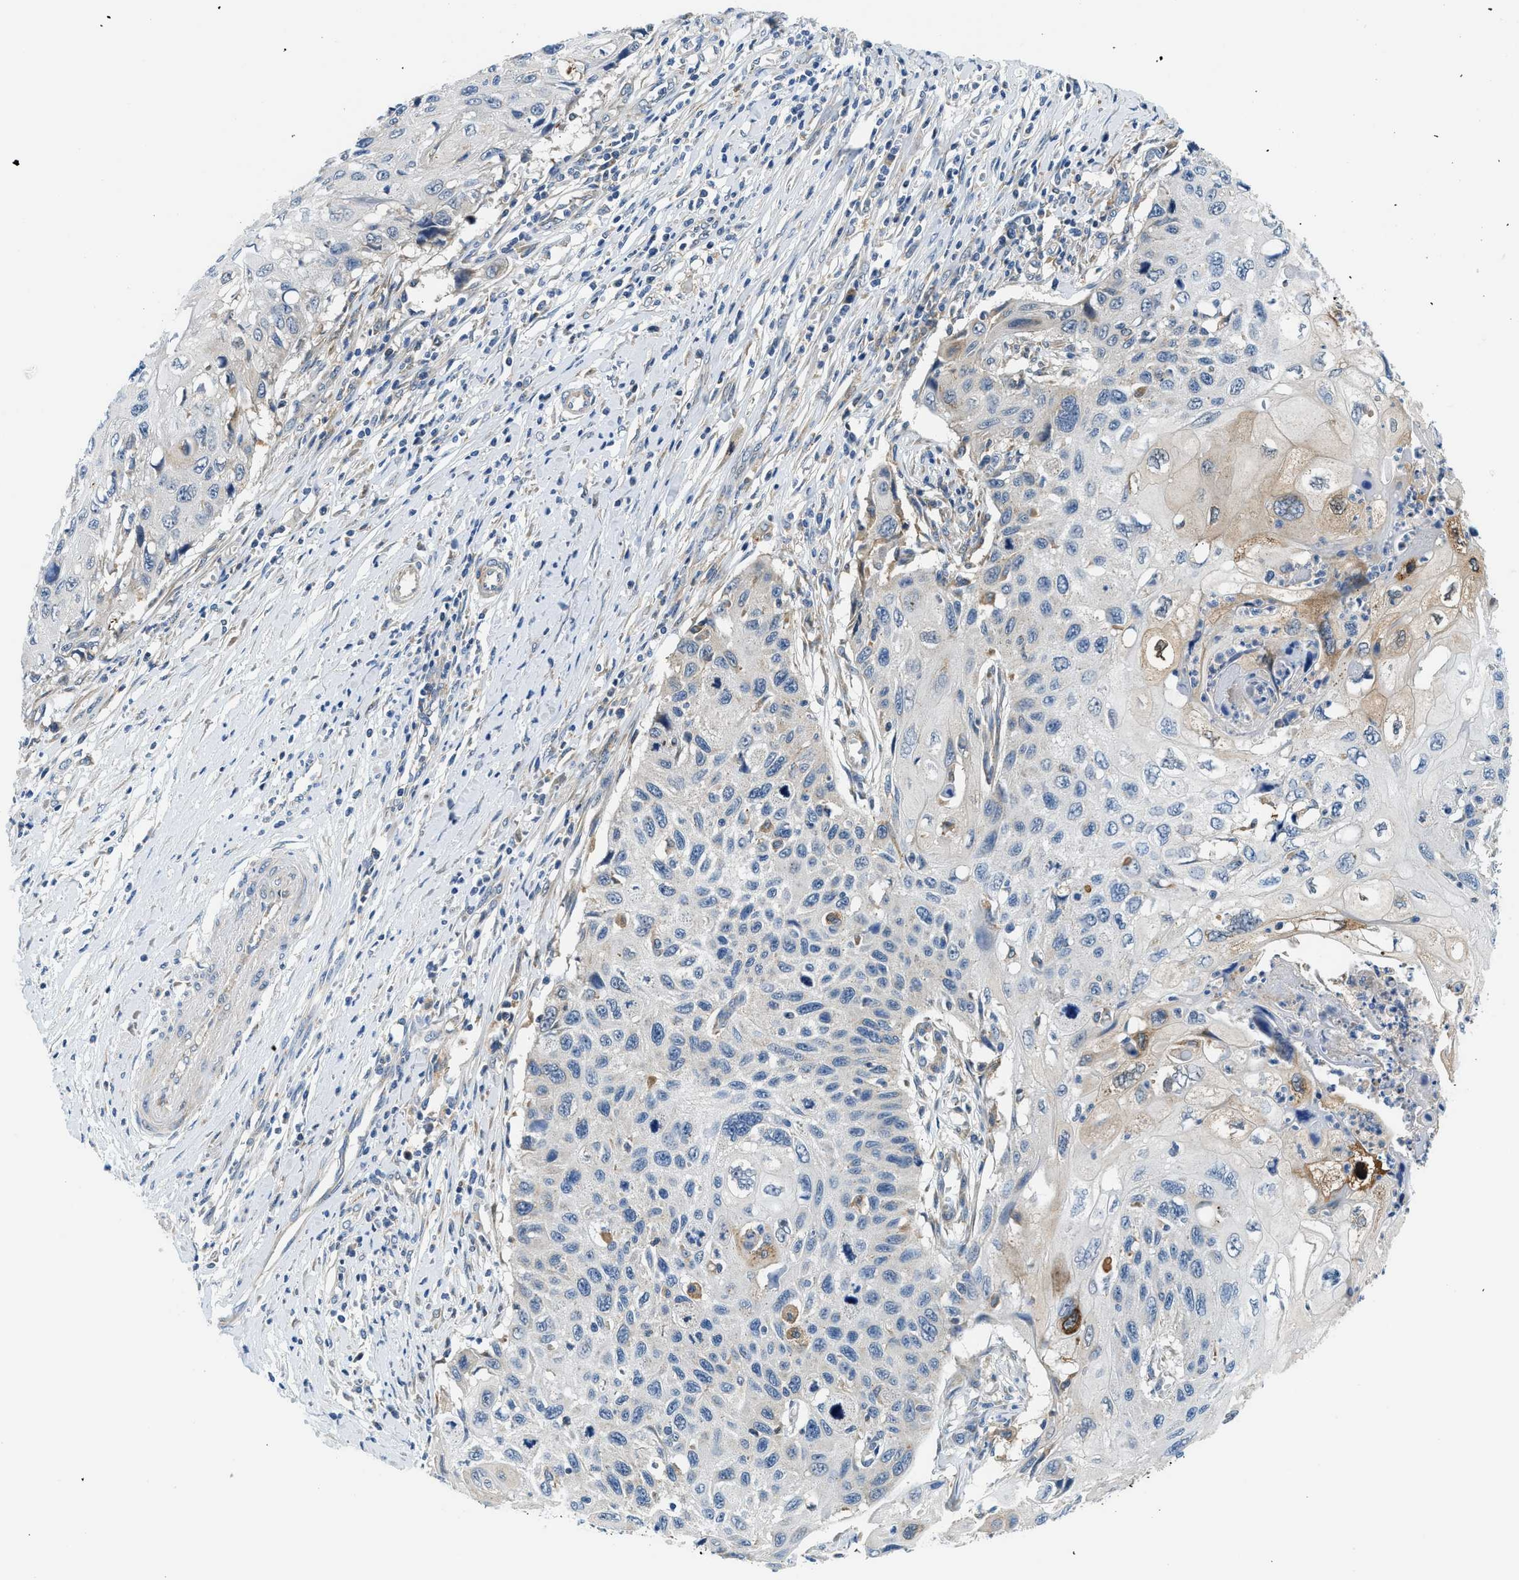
{"staining": {"intensity": "moderate", "quantity": "<25%", "location": "cytoplasmic/membranous"}, "tissue": "cervical cancer", "cell_type": "Tumor cells", "image_type": "cancer", "snomed": [{"axis": "morphology", "description": "Squamous cell carcinoma, NOS"}, {"axis": "topography", "description": "Cervix"}], "caption": "This image reveals squamous cell carcinoma (cervical) stained with immunohistochemistry (IHC) to label a protein in brown. The cytoplasmic/membranous of tumor cells show moderate positivity for the protein. Nuclei are counter-stained blue.", "gene": "LPIN2", "patient": {"sex": "female", "age": 70}}